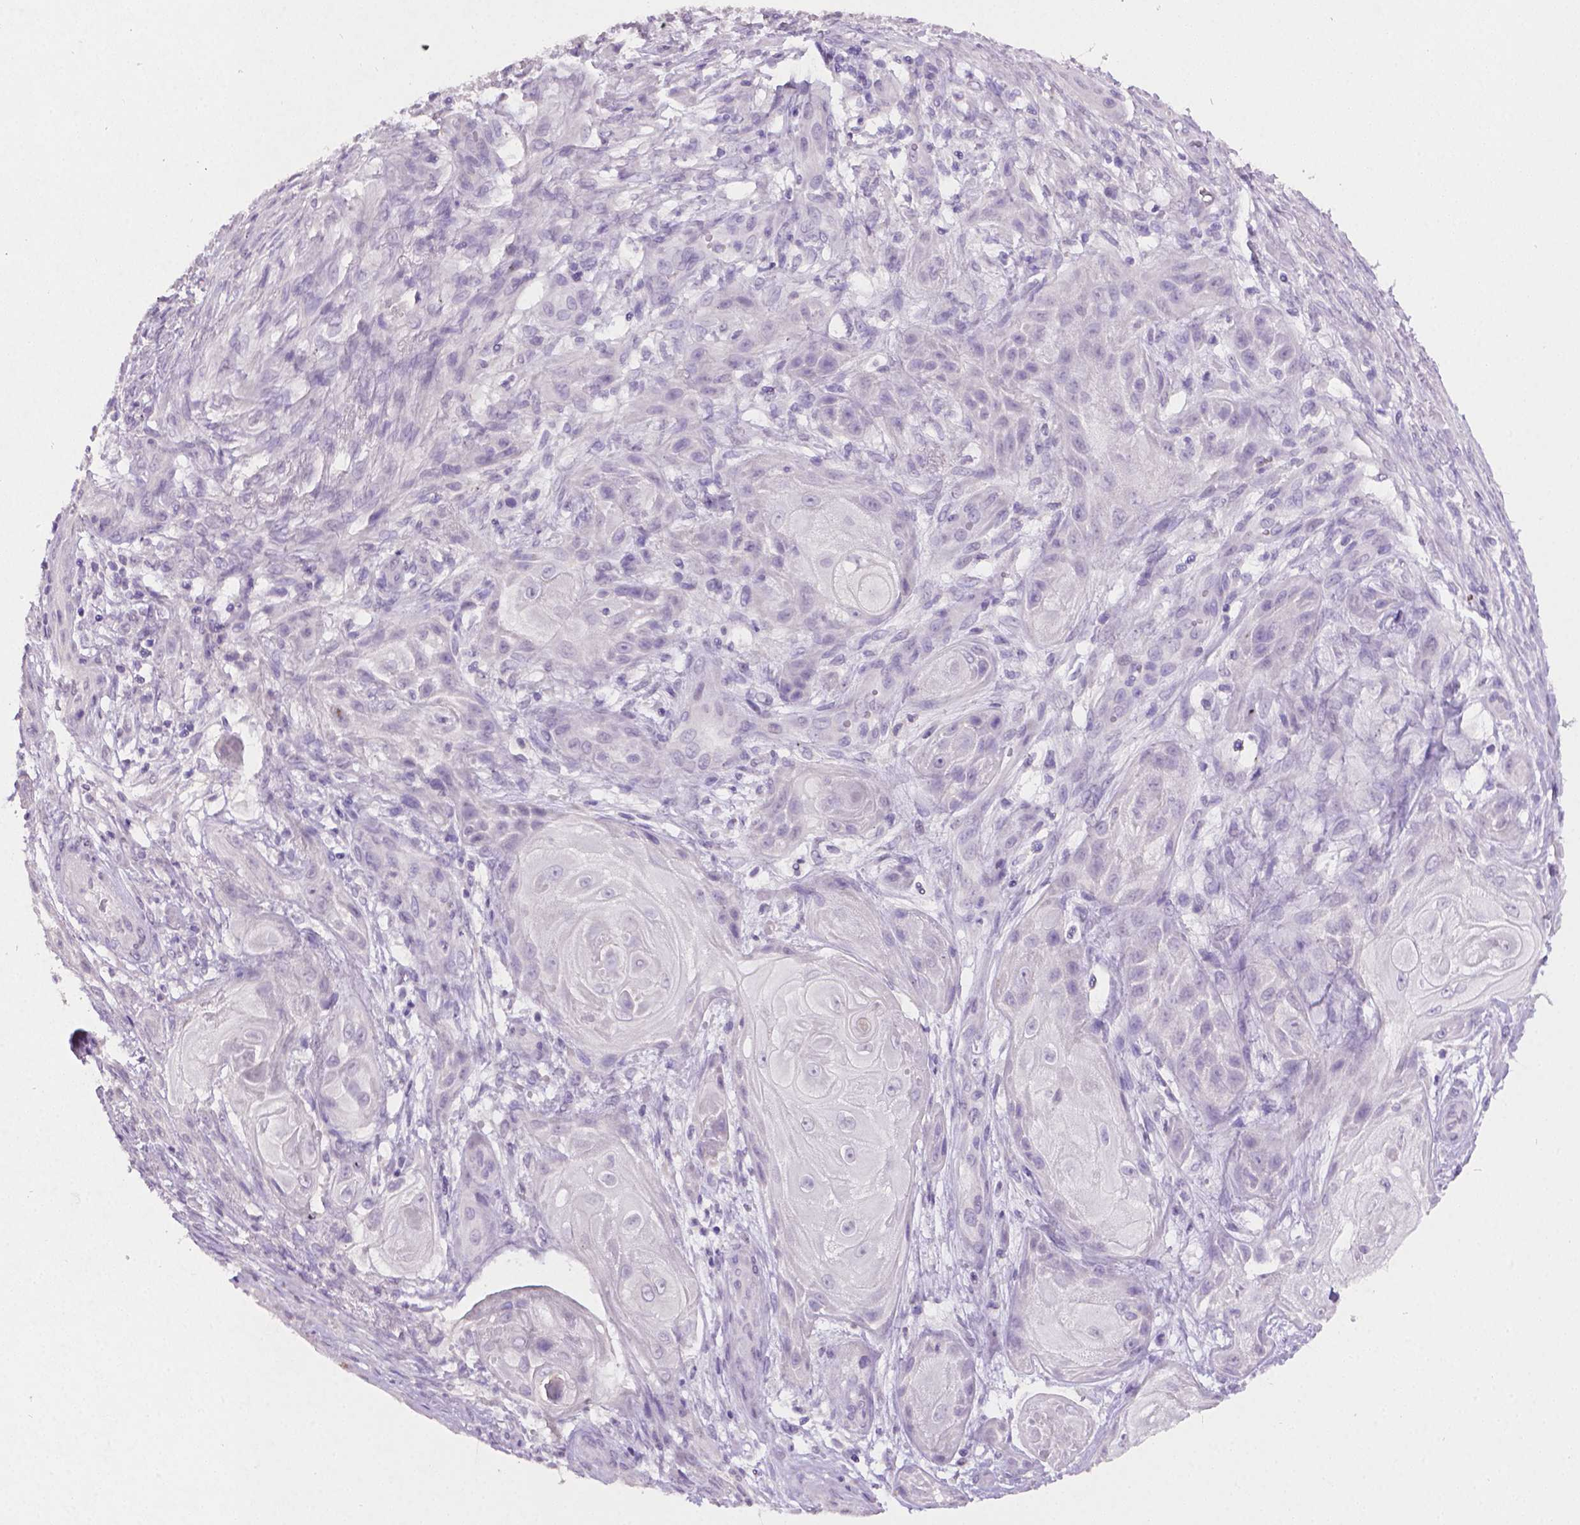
{"staining": {"intensity": "negative", "quantity": "none", "location": "none"}, "tissue": "skin cancer", "cell_type": "Tumor cells", "image_type": "cancer", "snomed": [{"axis": "morphology", "description": "Squamous cell carcinoma, NOS"}, {"axis": "topography", "description": "Skin"}], "caption": "DAB (3,3'-diaminobenzidine) immunohistochemical staining of skin squamous cell carcinoma displays no significant staining in tumor cells. (DAB IHC visualized using brightfield microscopy, high magnification).", "gene": "TNNI2", "patient": {"sex": "male", "age": 62}}